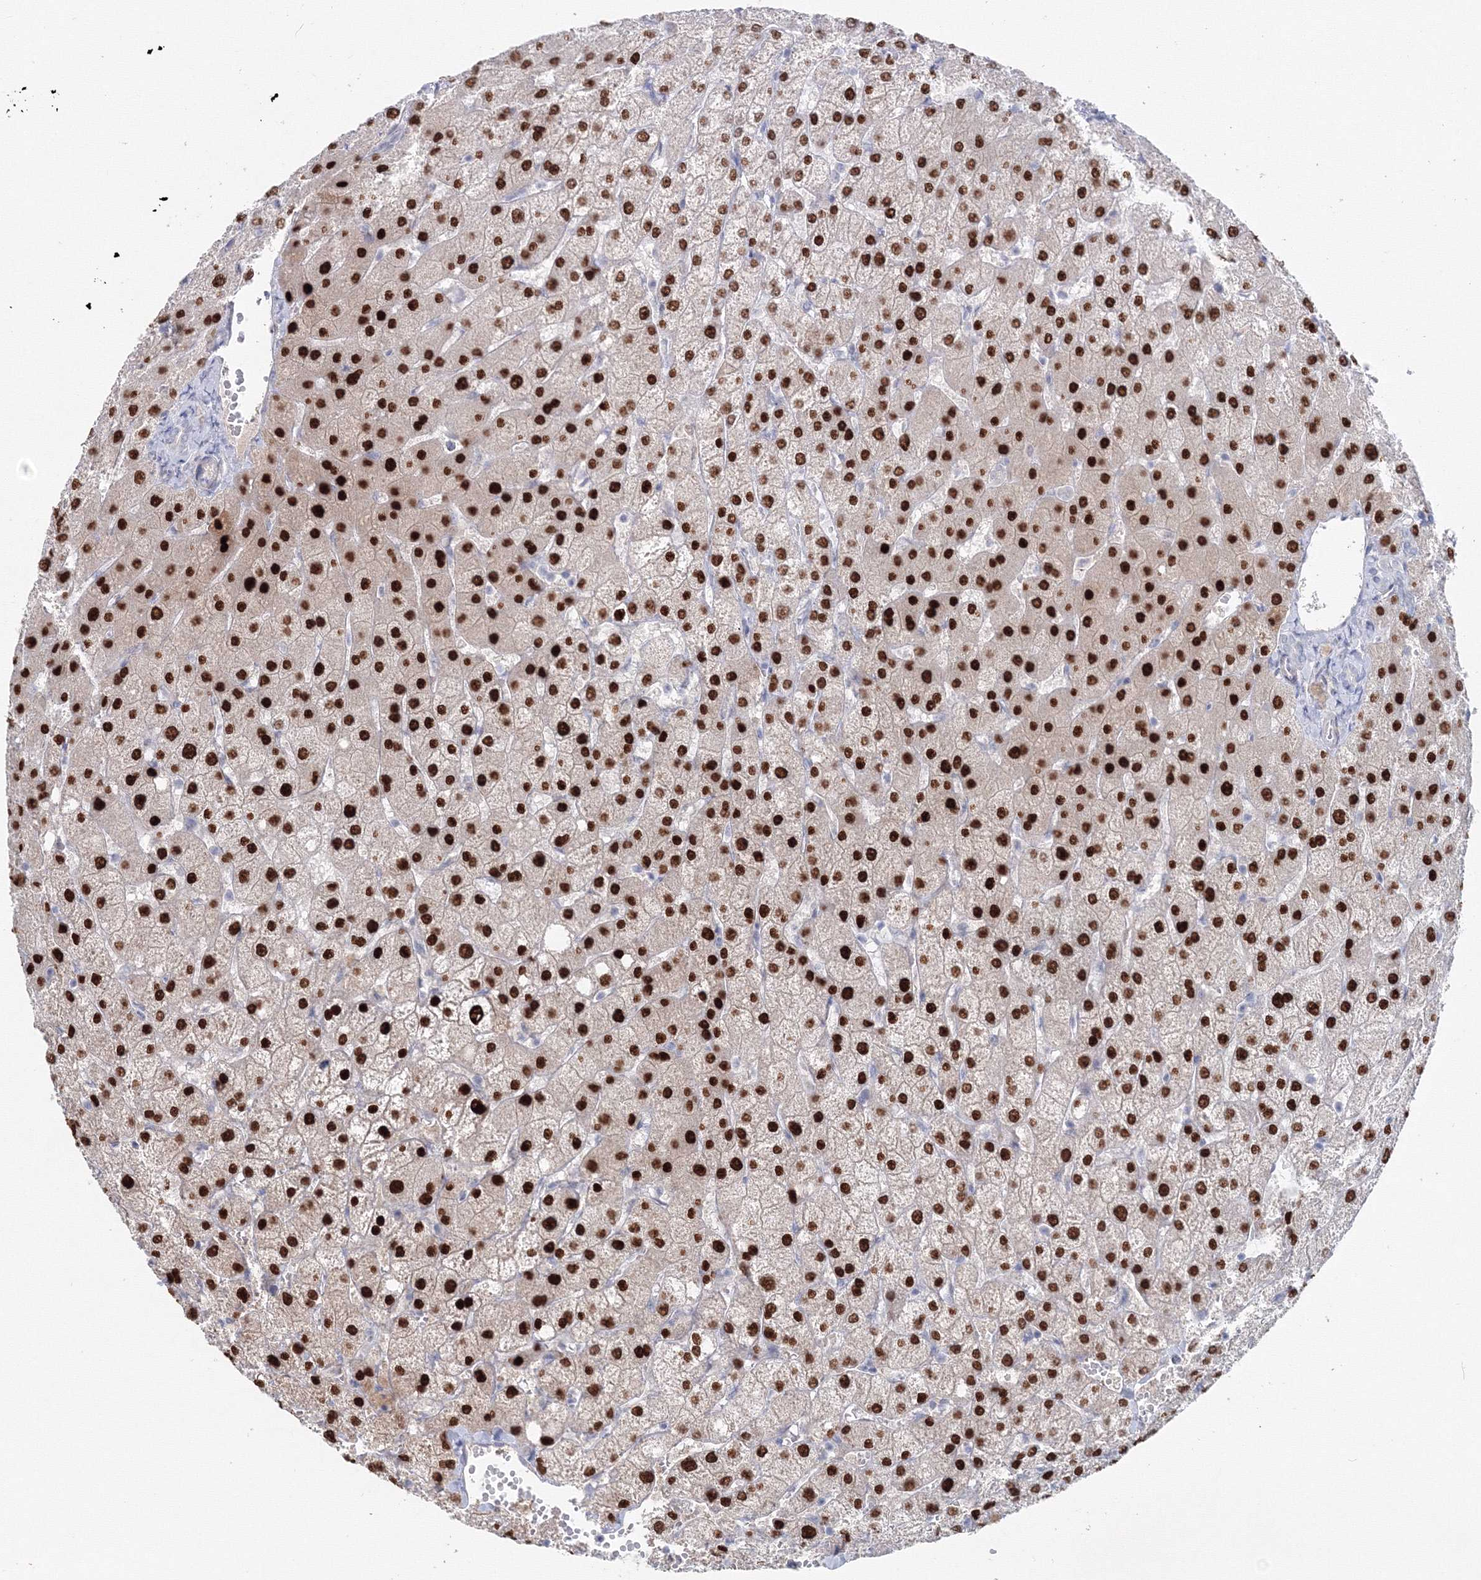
{"staining": {"intensity": "negative", "quantity": "none", "location": "none"}, "tissue": "liver", "cell_type": "Cholangiocytes", "image_type": "normal", "snomed": [{"axis": "morphology", "description": "Normal tissue, NOS"}, {"axis": "topography", "description": "Liver"}], "caption": "Immunohistochemistry photomicrograph of benign liver: human liver stained with DAB (3,3'-diaminobenzidine) demonstrates no significant protein expression in cholangiocytes.", "gene": "GCKR", "patient": {"sex": "female", "age": 54}}